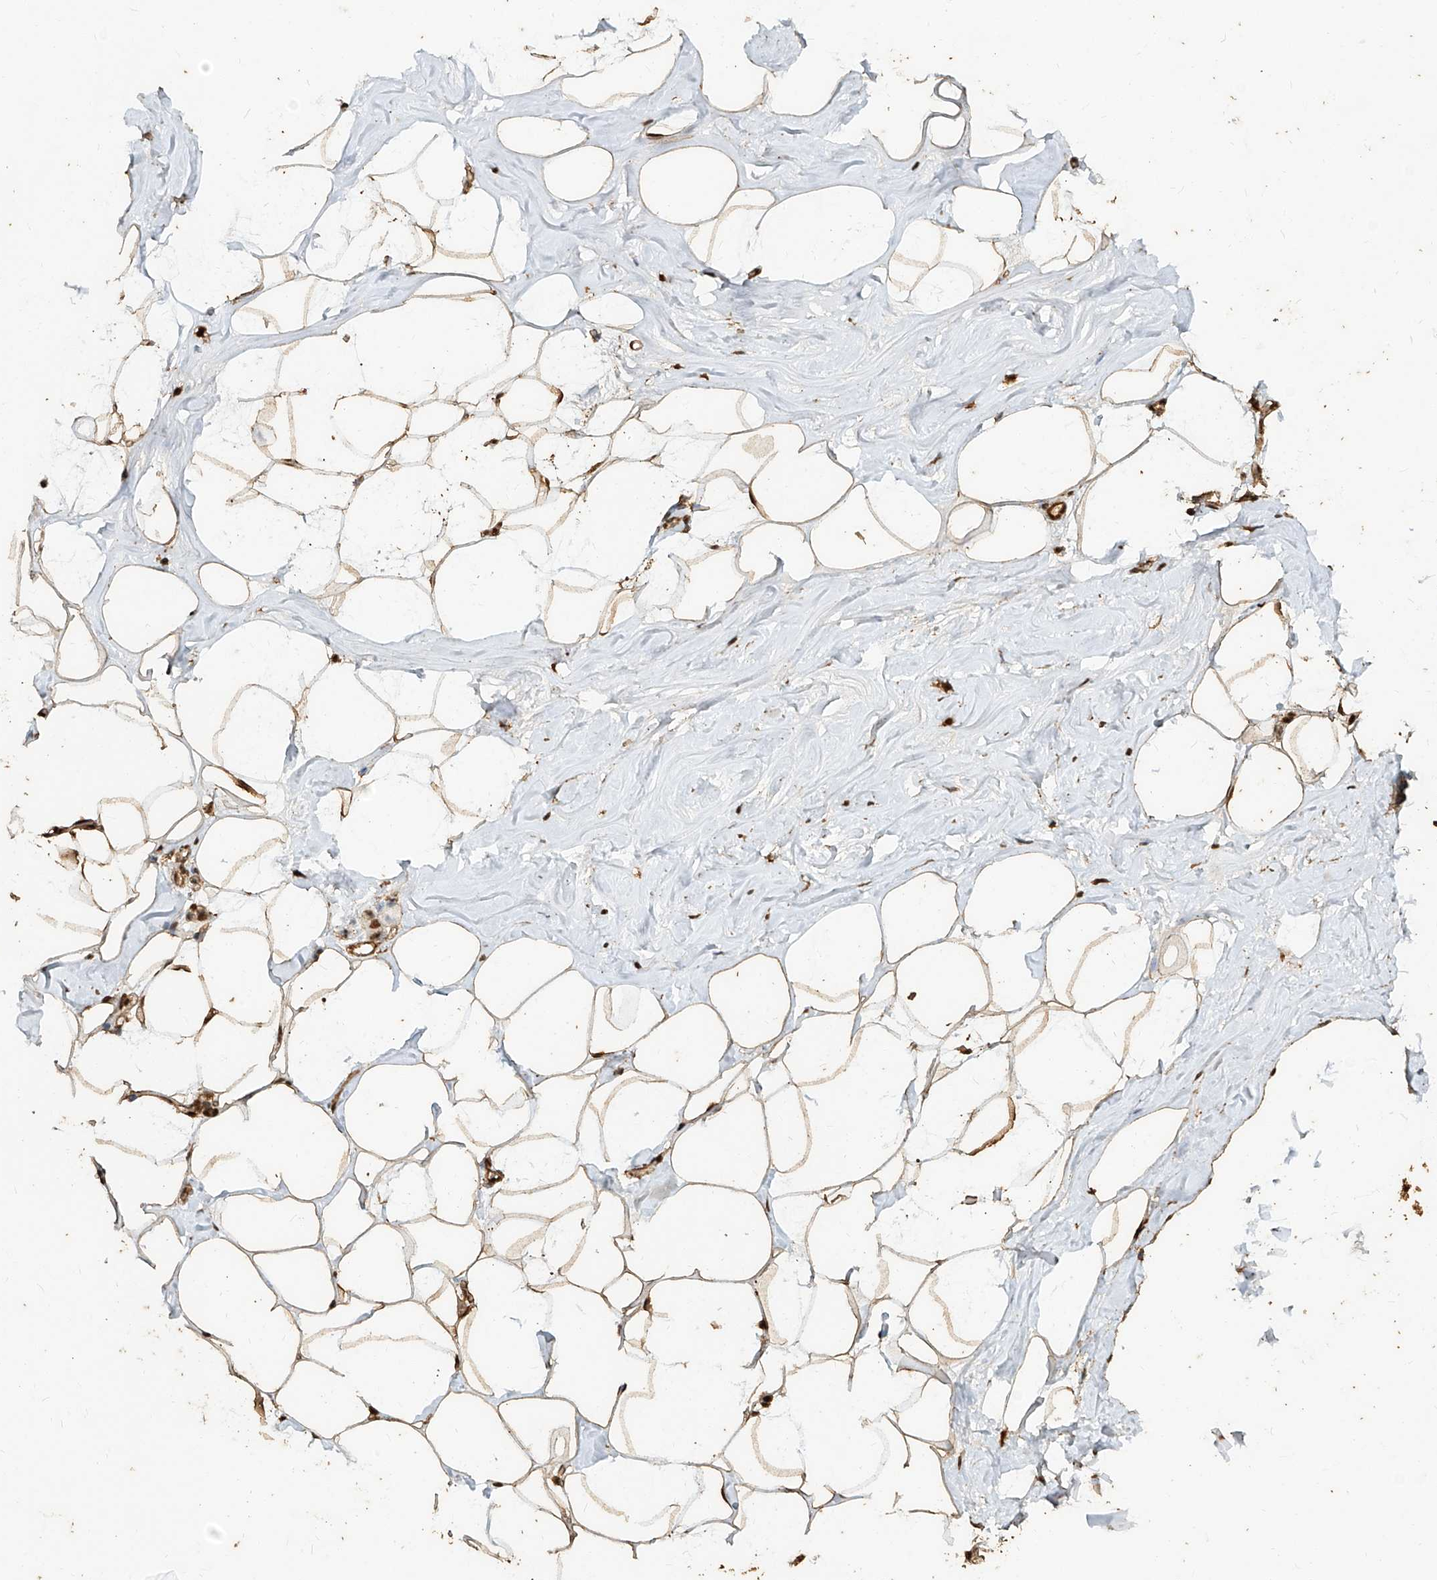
{"staining": {"intensity": "strong", "quantity": ">75%", "location": "cytoplasmic/membranous,nuclear"}, "tissue": "adipose tissue", "cell_type": "Adipocytes", "image_type": "normal", "snomed": [{"axis": "morphology", "description": "Normal tissue, NOS"}, {"axis": "morphology", "description": "Fibrosis, NOS"}, {"axis": "topography", "description": "Breast"}, {"axis": "topography", "description": "Adipose tissue"}], "caption": "Immunohistochemical staining of normal human adipose tissue displays >75% levels of strong cytoplasmic/membranous,nuclear protein expression in approximately >75% of adipocytes. Nuclei are stained in blue.", "gene": "ZNF660", "patient": {"sex": "female", "age": 39}}